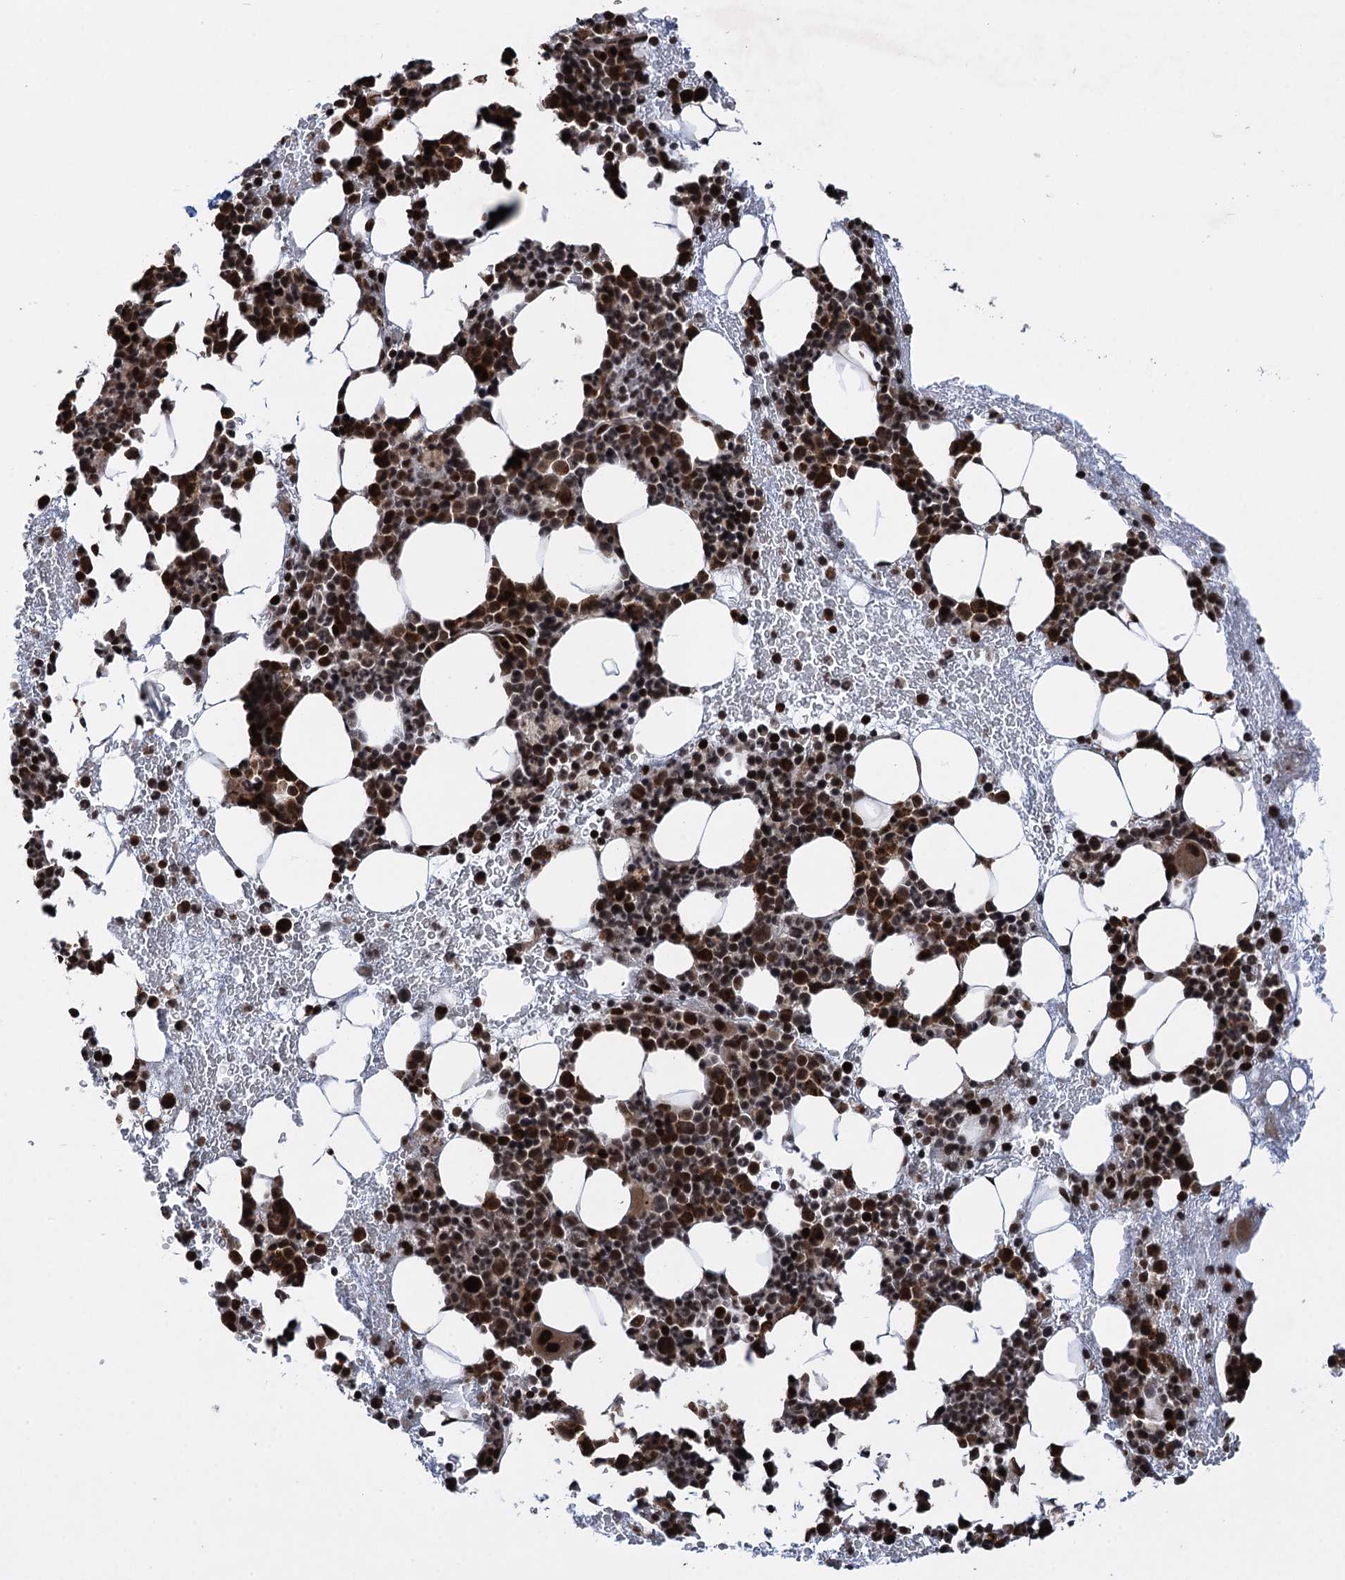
{"staining": {"intensity": "strong", "quantity": ">75%", "location": "nuclear"}, "tissue": "bone marrow", "cell_type": "Hematopoietic cells", "image_type": "normal", "snomed": [{"axis": "morphology", "description": "Normal tissue, NOS"}, {"axis": "topography", "description": "Bone marrow"}], "caption": "Bone marrow stained with DAB (3,3'-diaminobenzidine) immunohistochemistry (IHC) displays high levels of strong nuclear staining in approximately >75% of hematopoietic cells. (IHC, brightfield microscopy, high magnification).", "gene": "ZNF169", "patient": {"sex": "female", "age": 37}}